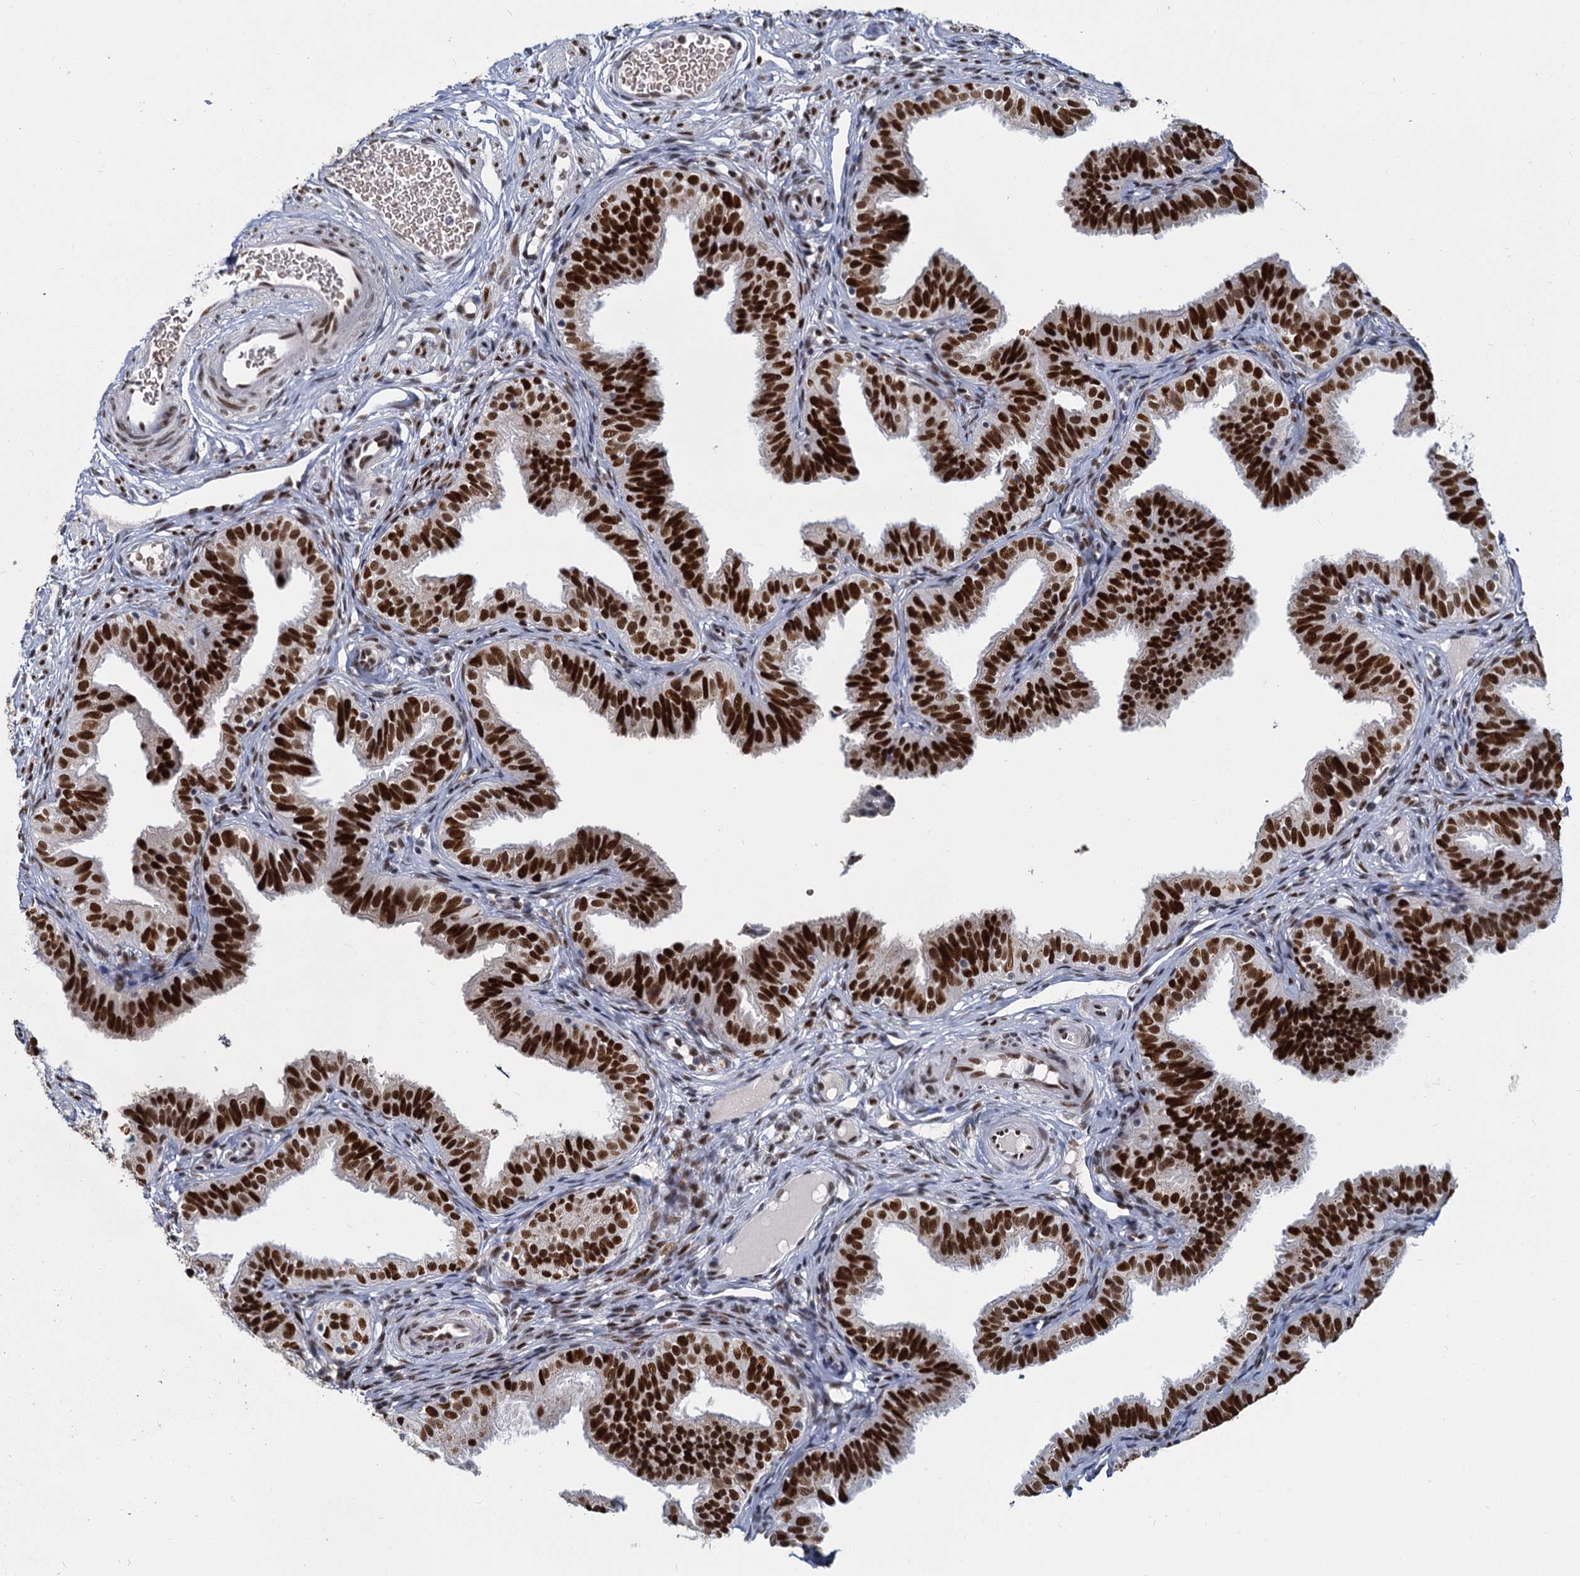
{"staining": {"intensity": "strong", "quantity": ">75%", "location": "nuclear"}, "tissue": "fallopian tube", "cell_type": "Glandular cells", "image_type": "normal", "snomed": [{"axis": "morphology", "description": "Normal tissue, NOS"}, {"axis": "topography", "description": "Fallopian tube"}], "caption": "A high-resolution histopathology image shows immunohistochemistry (IHC) staining of unremarkable fallopian tube, which displays strong nuclear positivity in approximately >75% of glandular cells. (Brightfield microscopy of DAB IHC at high magnification).", "gene": "RPRD1A", "patient": {"sex": "female", "age": 35}}